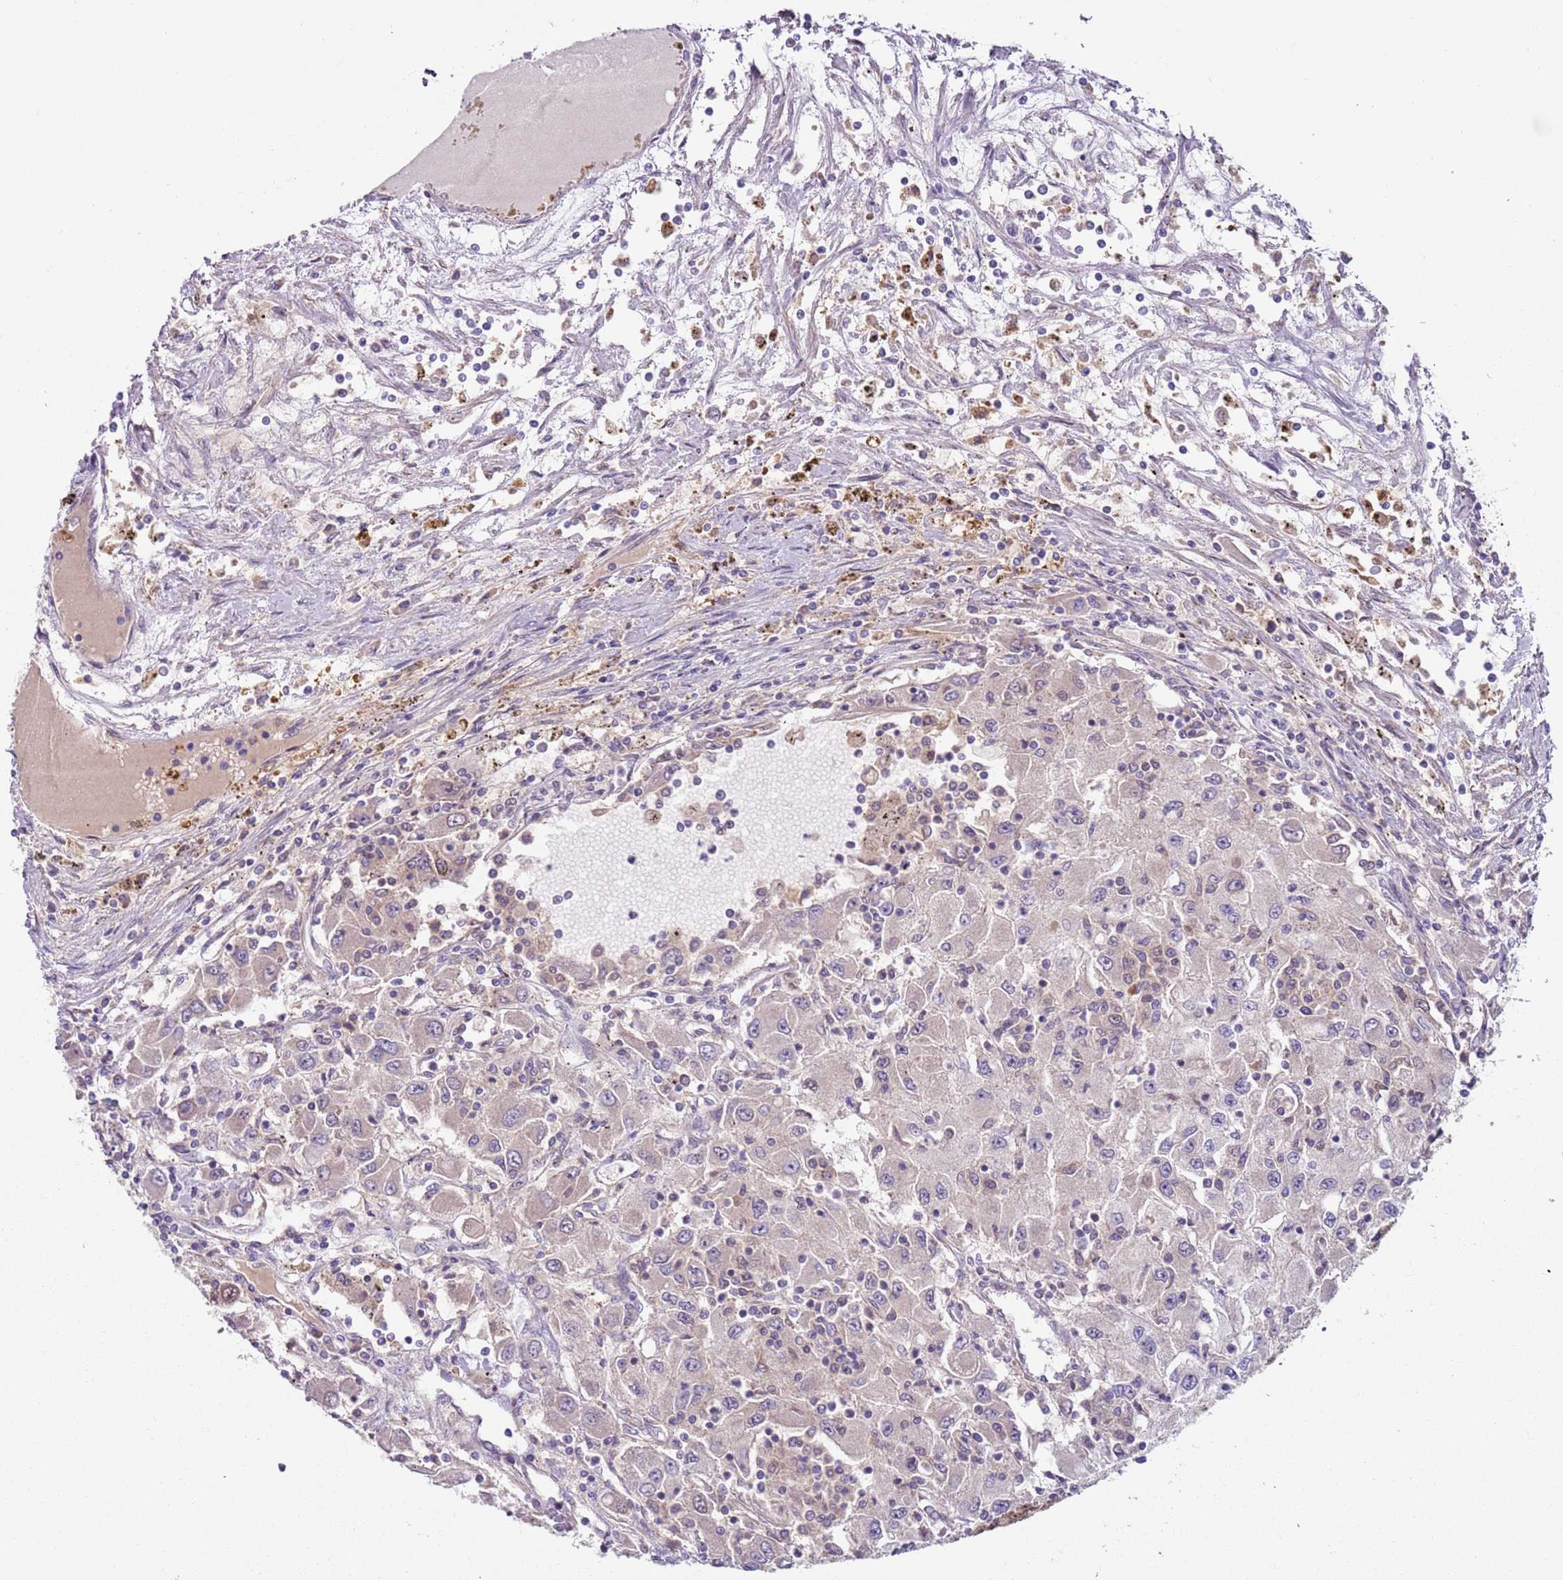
{"staining": {"intensity": "negative", "quantity": "none", "location": "none"}, "tissue": "renal cancer", "cell_type": "Tumor cells", "image_type": "cancer", "snomed": [{"axis": "morphology", "description": "Adenocarcinoma, NOS"}, {"axis": "topography", "description": "Kidney"}], "caption": "Tumor cells show no significant staining in renal cancer.", "gene": "RMND5B", "patient": {"sex": "female", "age": 67}}